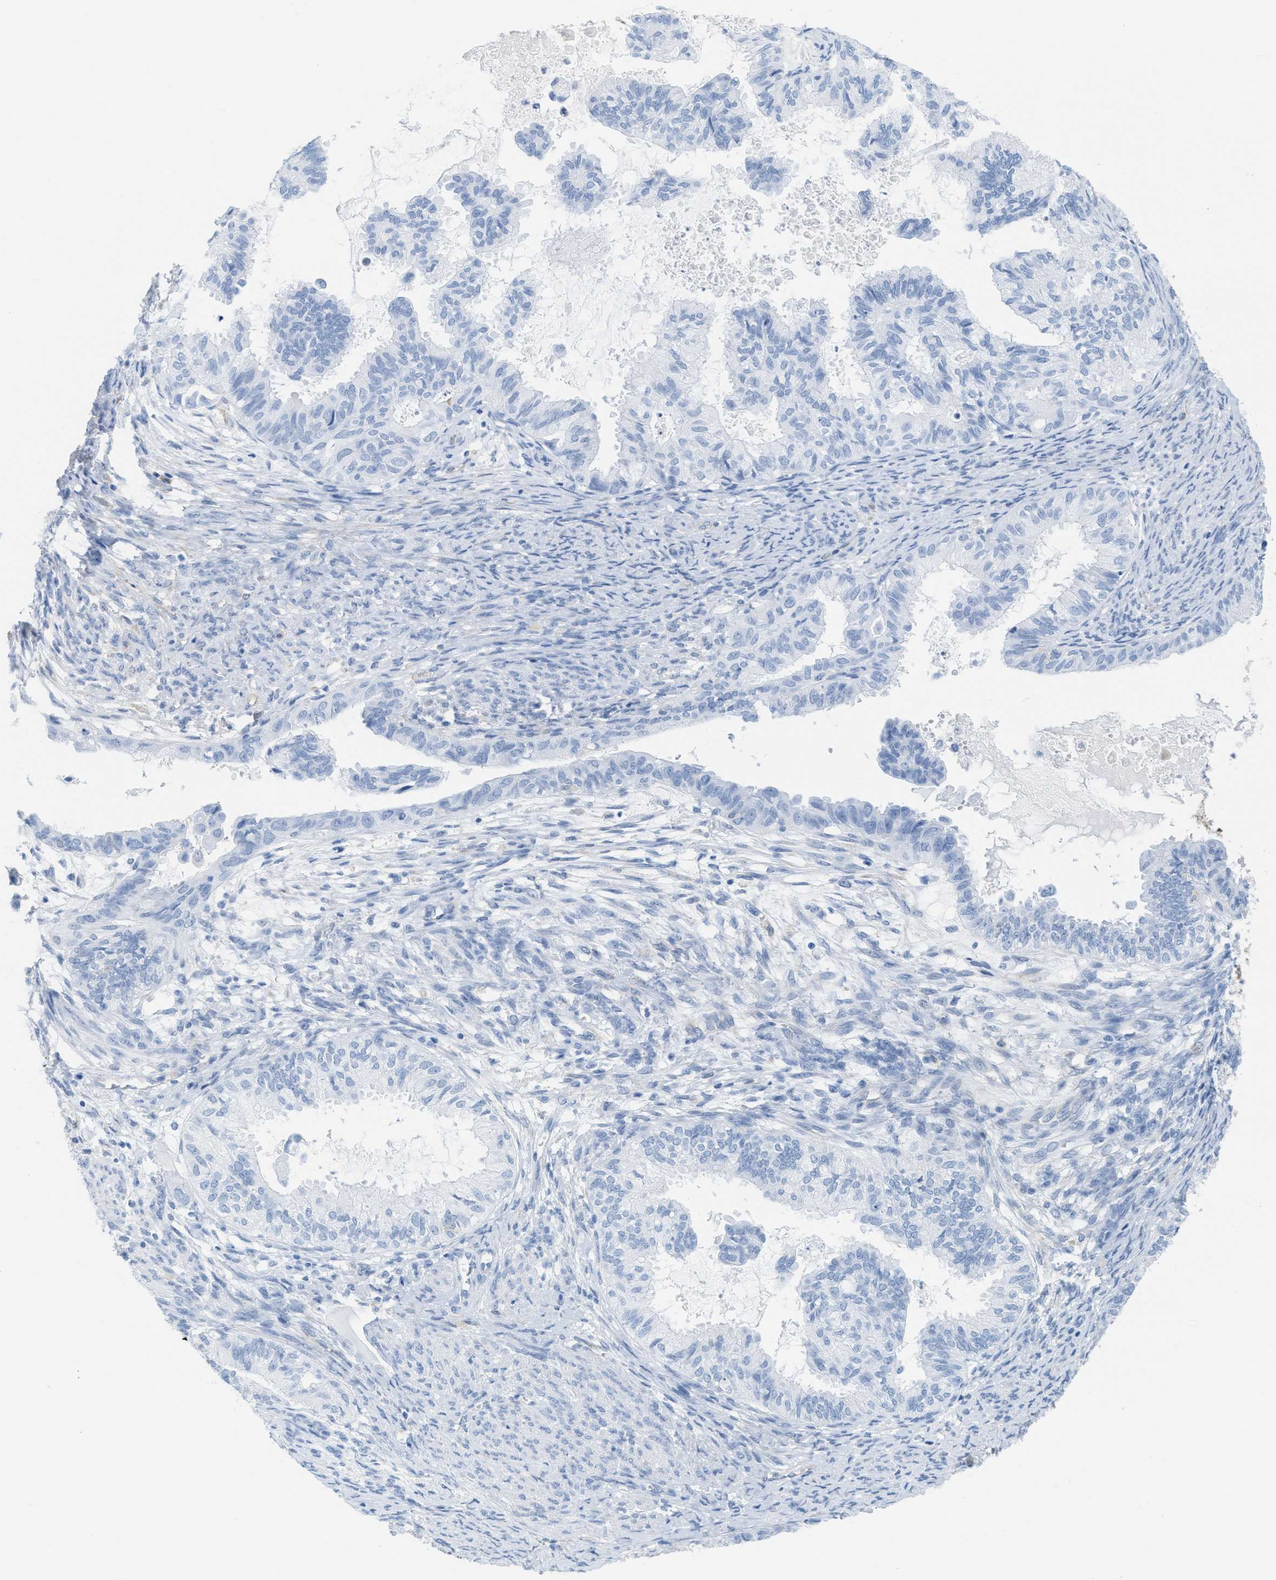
{"staining": {"intensity": "negative", "quantity": "none", "location": "none"}, "tissue": "cervical cancer", "cell_type": "Tumor cells", "image_type": "cancer", "snomed": [{"axis": "morphology", "description": "Normal tissue, NOS"}, {"axis": "morphology", "description": "Adenocarcinoma, NOS"}, {"axis": "topography", "description": "Cervix"}, {"axis": "topography", "description": "Endometrium"}], "caption": "Human adenocarcinoma (cervical) stained for a protein using immunohistochemistry (IHC) shows no positivity in tumor cells.", "gene": "ASGR1", "patient": {"sex": "female", "age": 86}}